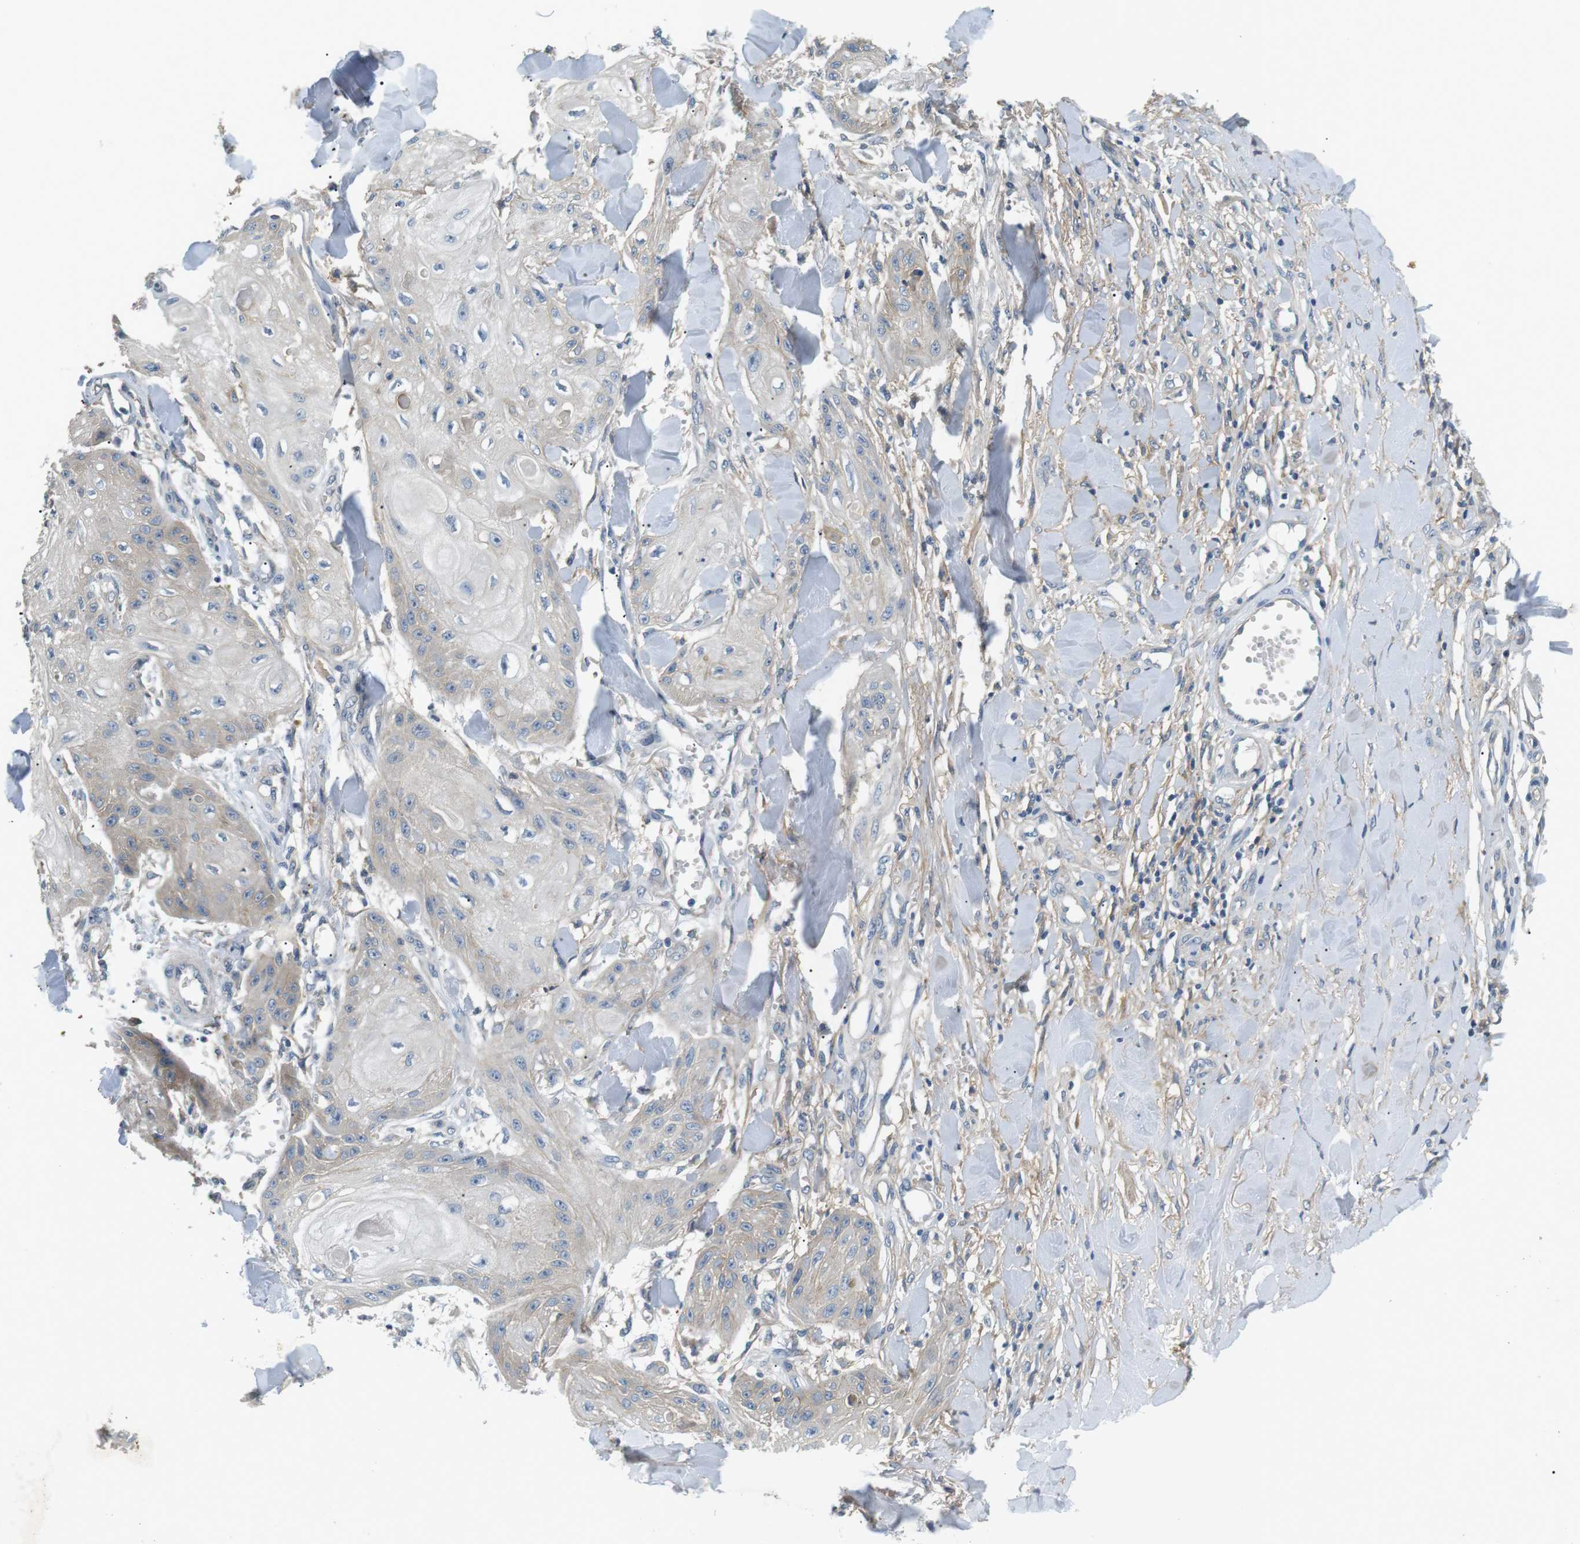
{"staining": {"intensity": "negative", "quantity": "none", "location": "none"}, "tissue": "skin cancer", "cell_type": "Tumor cells", "image_type": "cancer", "snomed": [{"axis": "morphology", "description": "Squamous cell carcinoma, NOS"}, {"axis": "topography", "description": "Skin"}], "caption": "High magnification brightfield microscopy of squamous cell carcinoma (skin) stained with DAB (3,3'-diaminobenzidine) (brown) and counterstained with hematoxylin (blue): tumor cells show no significant expression.", "gene": "SLC30A1", "patient": {"sex": "male", "age": 74}}